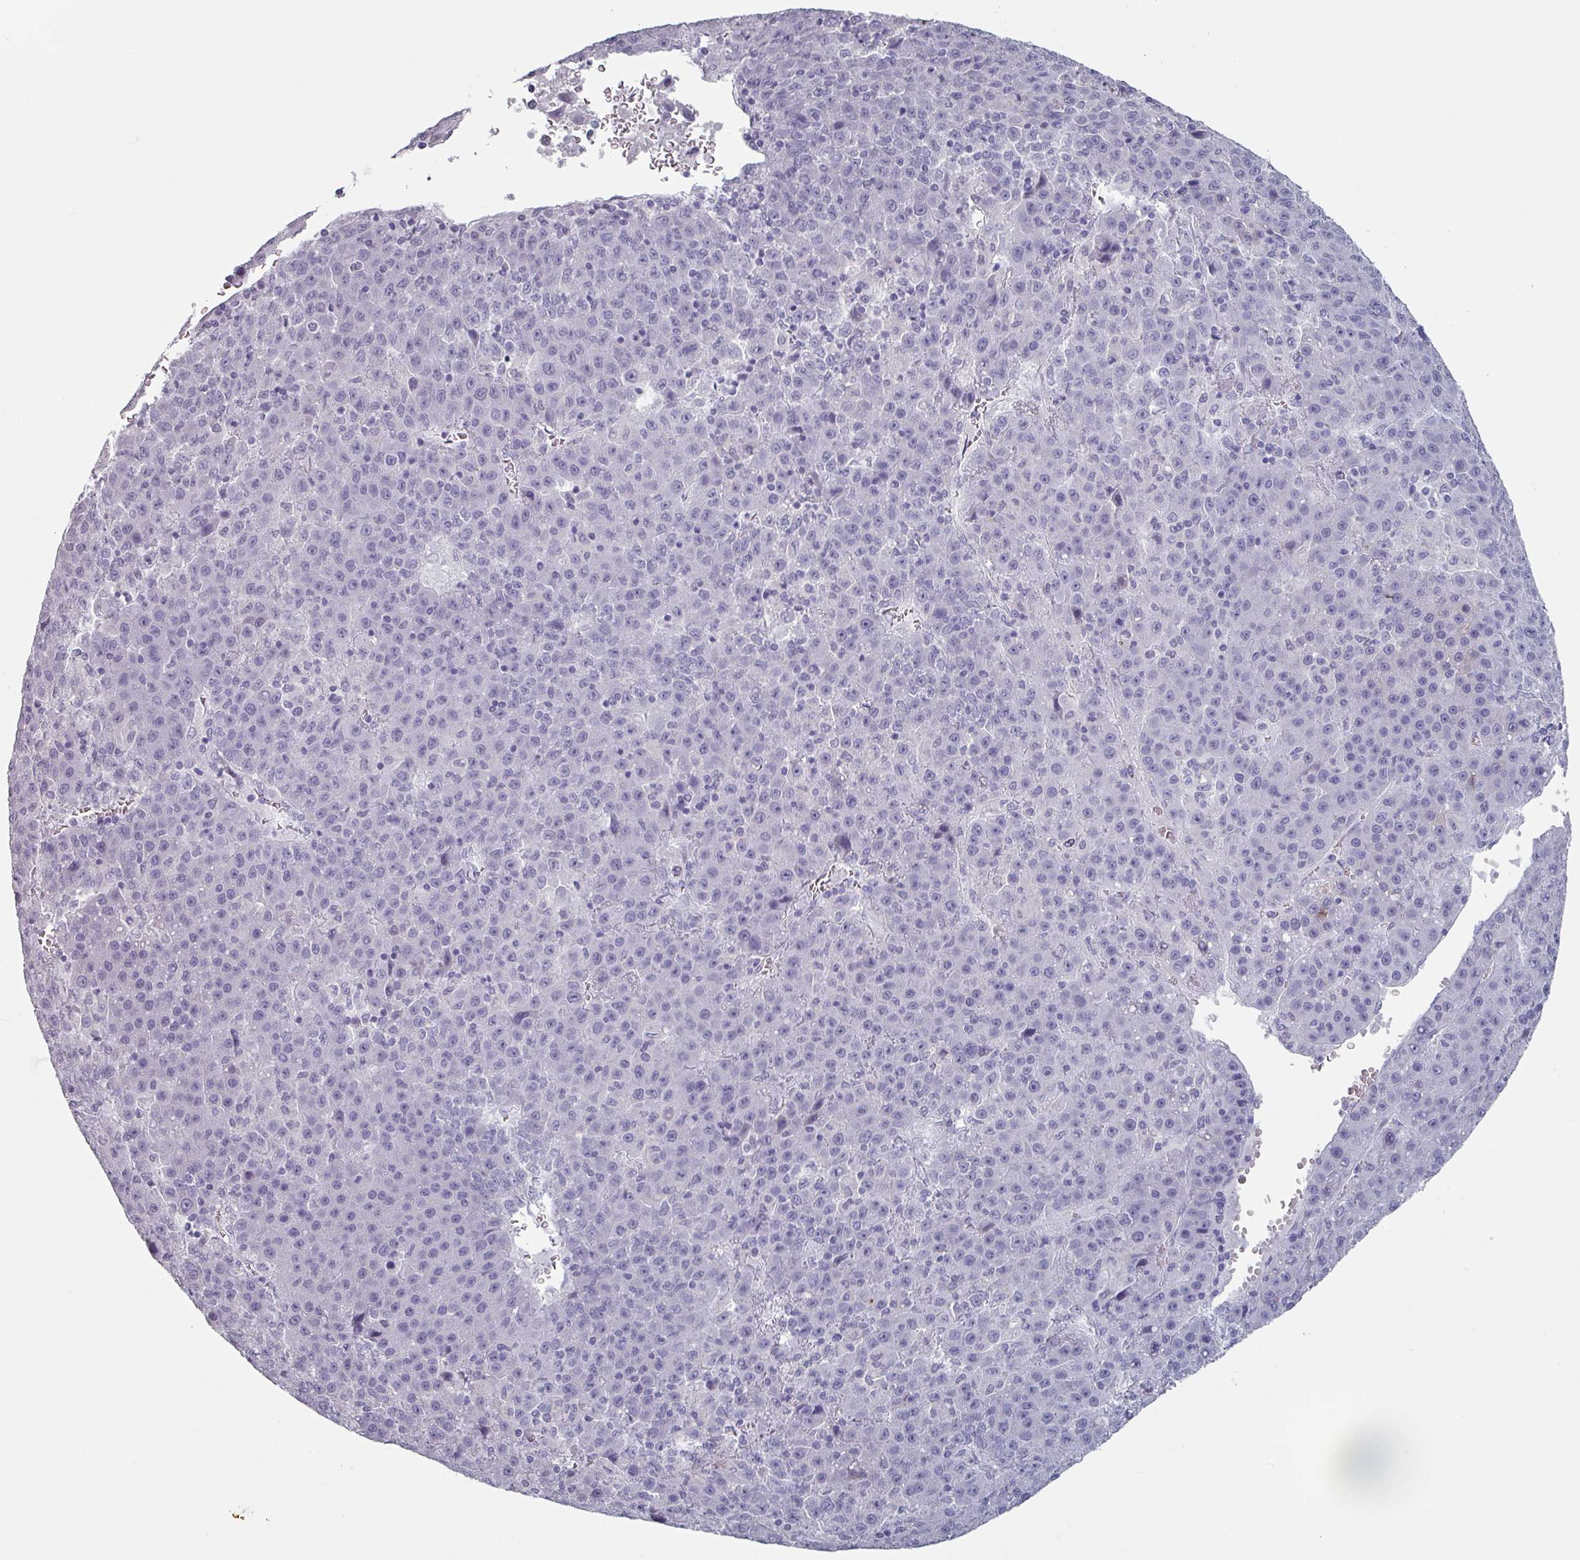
{"staining": {"intensity": "negative", "quantity": "none", "location": "none"}, "tissue": "liver cancer", "cell_type": "Tumor cells", "image_type": "cancer", "snomed": [{"axis": "morphology", "description": "Carcinoma, Hepatocellular, NOS"}, {"axis": "topography", "description": "Liver"}], "caption": "The micrograph shows no staining of tumor cells in liver hepatocellular carcinoma.", "gene": "SLC35G2", "patient": {"sex": "female", "age": 53}}